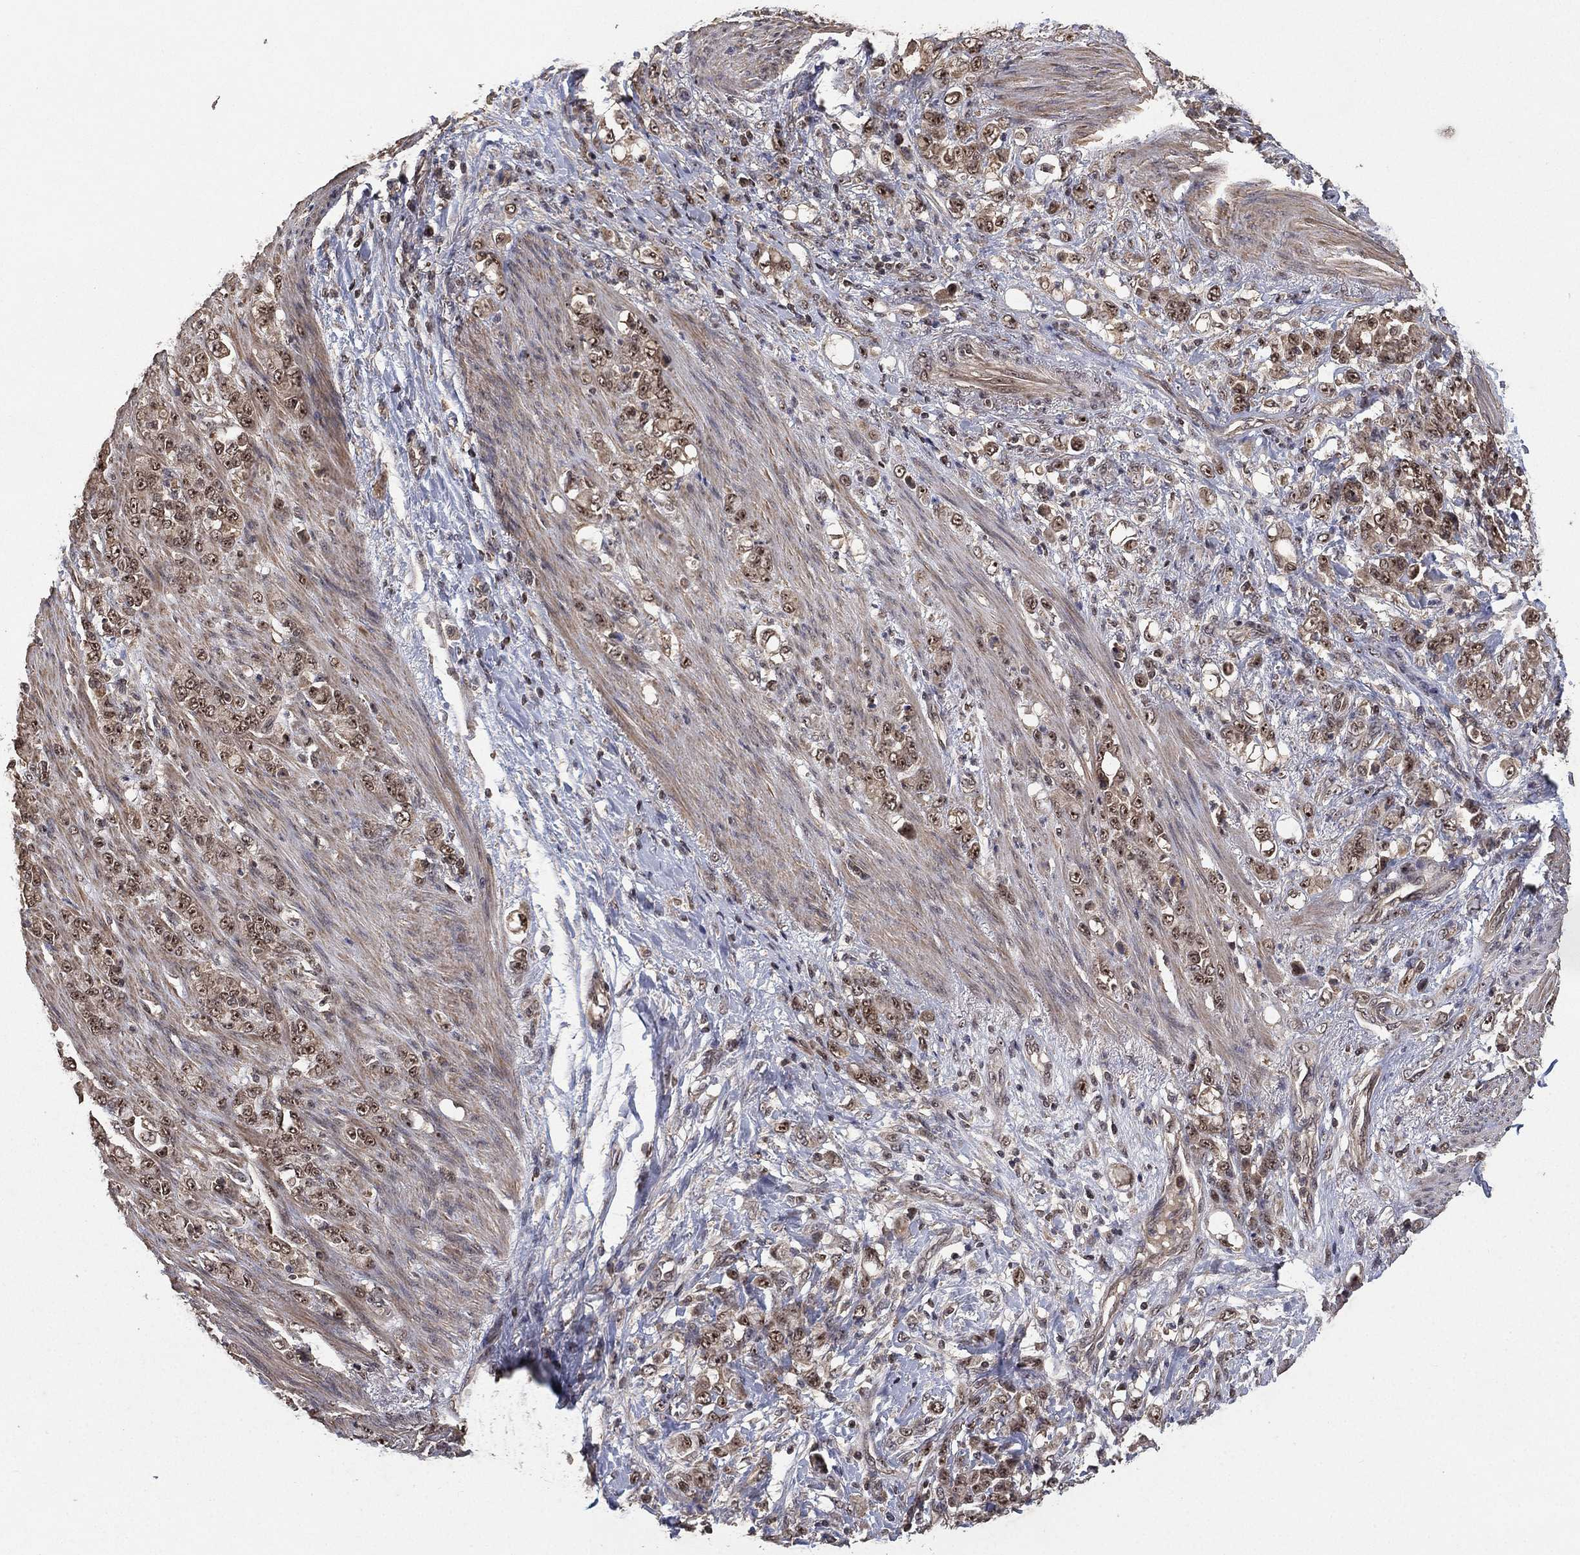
{"staining": {"intensity": "moderate", "quantity": "<25%", "location": "cytoplasmic/membranous"}, "tissue": "stomach cancer", "cell_type": "Tumor cells", "image_type": "cancer", "snomed": [{"axis": "morphology", "description": "Adenocarcinoma, NOS"}, {"axis": "topography", "description": "Stomach"}], "caption": "A low amount of moderate cytoplasmic/membranous staining is present in approximately <25% of tumor cells in adenocarcinoma (stomach) tissue. (DAB IHC, brown staining for protein, blue staining for nuclei).", "gene": "NELFCD", "patient": {"sex": "female", "age": 79}}